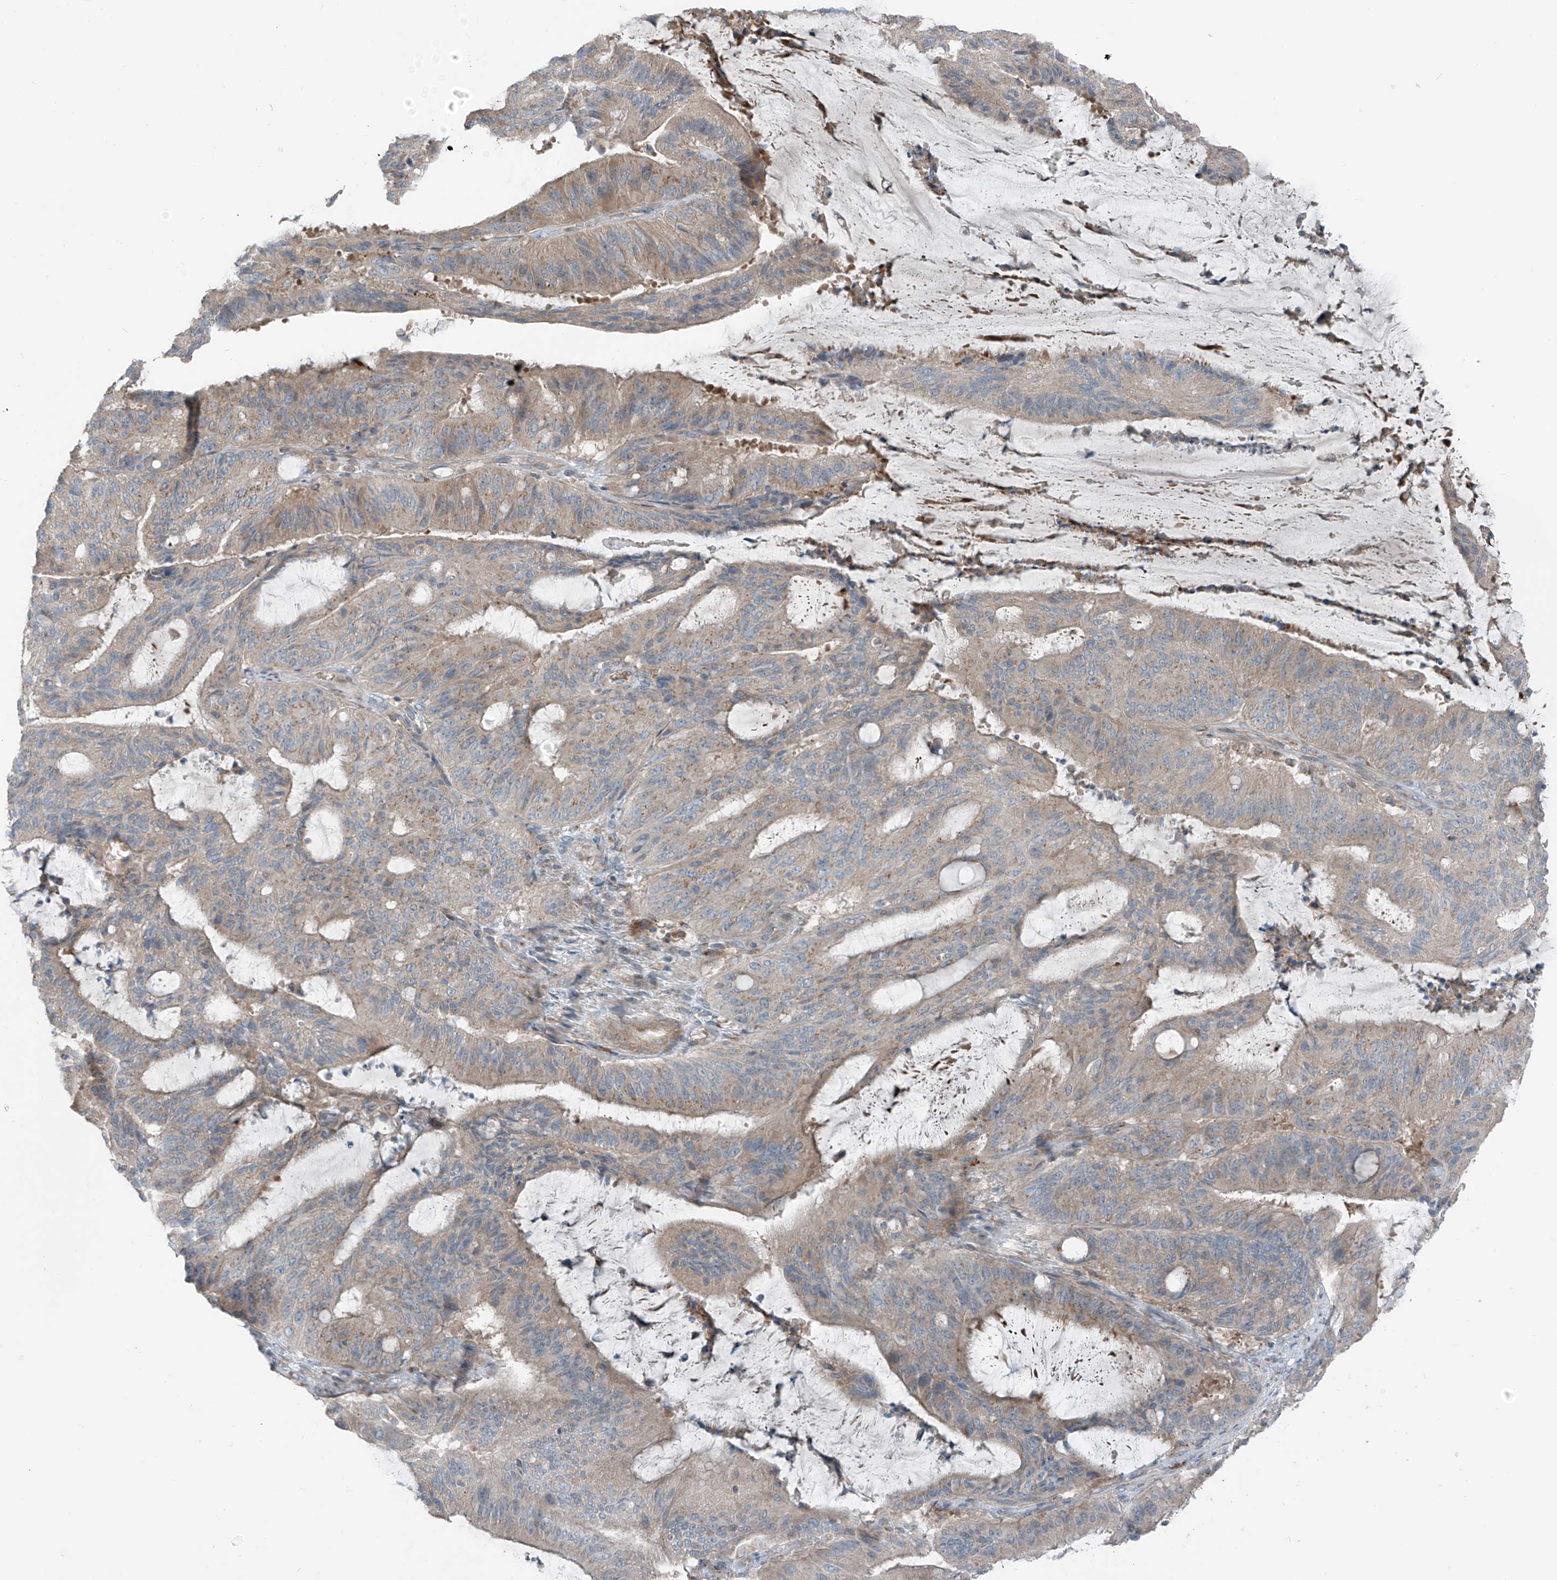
{"staining": {"intensity": "weak", "quantity": "25%-75%", "location": "cytoplasmic/membranous"}, "tissue": "liver cancer", "cell_type": "Tumor cells", "image_type": "cancer", "snomed": [{"axis": "morphology", "description": "Normal tissue, NOS"}, {"axis": "morphology", "description": "Cholangiocarcinoma"}, {"axis": "topography", "description": "Liver"}, {"axis": "topography", "description": "Peripheral nerve tissue"}], "caption": "Liver cancer (cholangiocarcinoma) tissue shows weak cytoplasmic/membranous expression in about 25%-75% of tumor cells", "gene": "SLC12A6", "patient": {"sex": "female", "age": 73}}